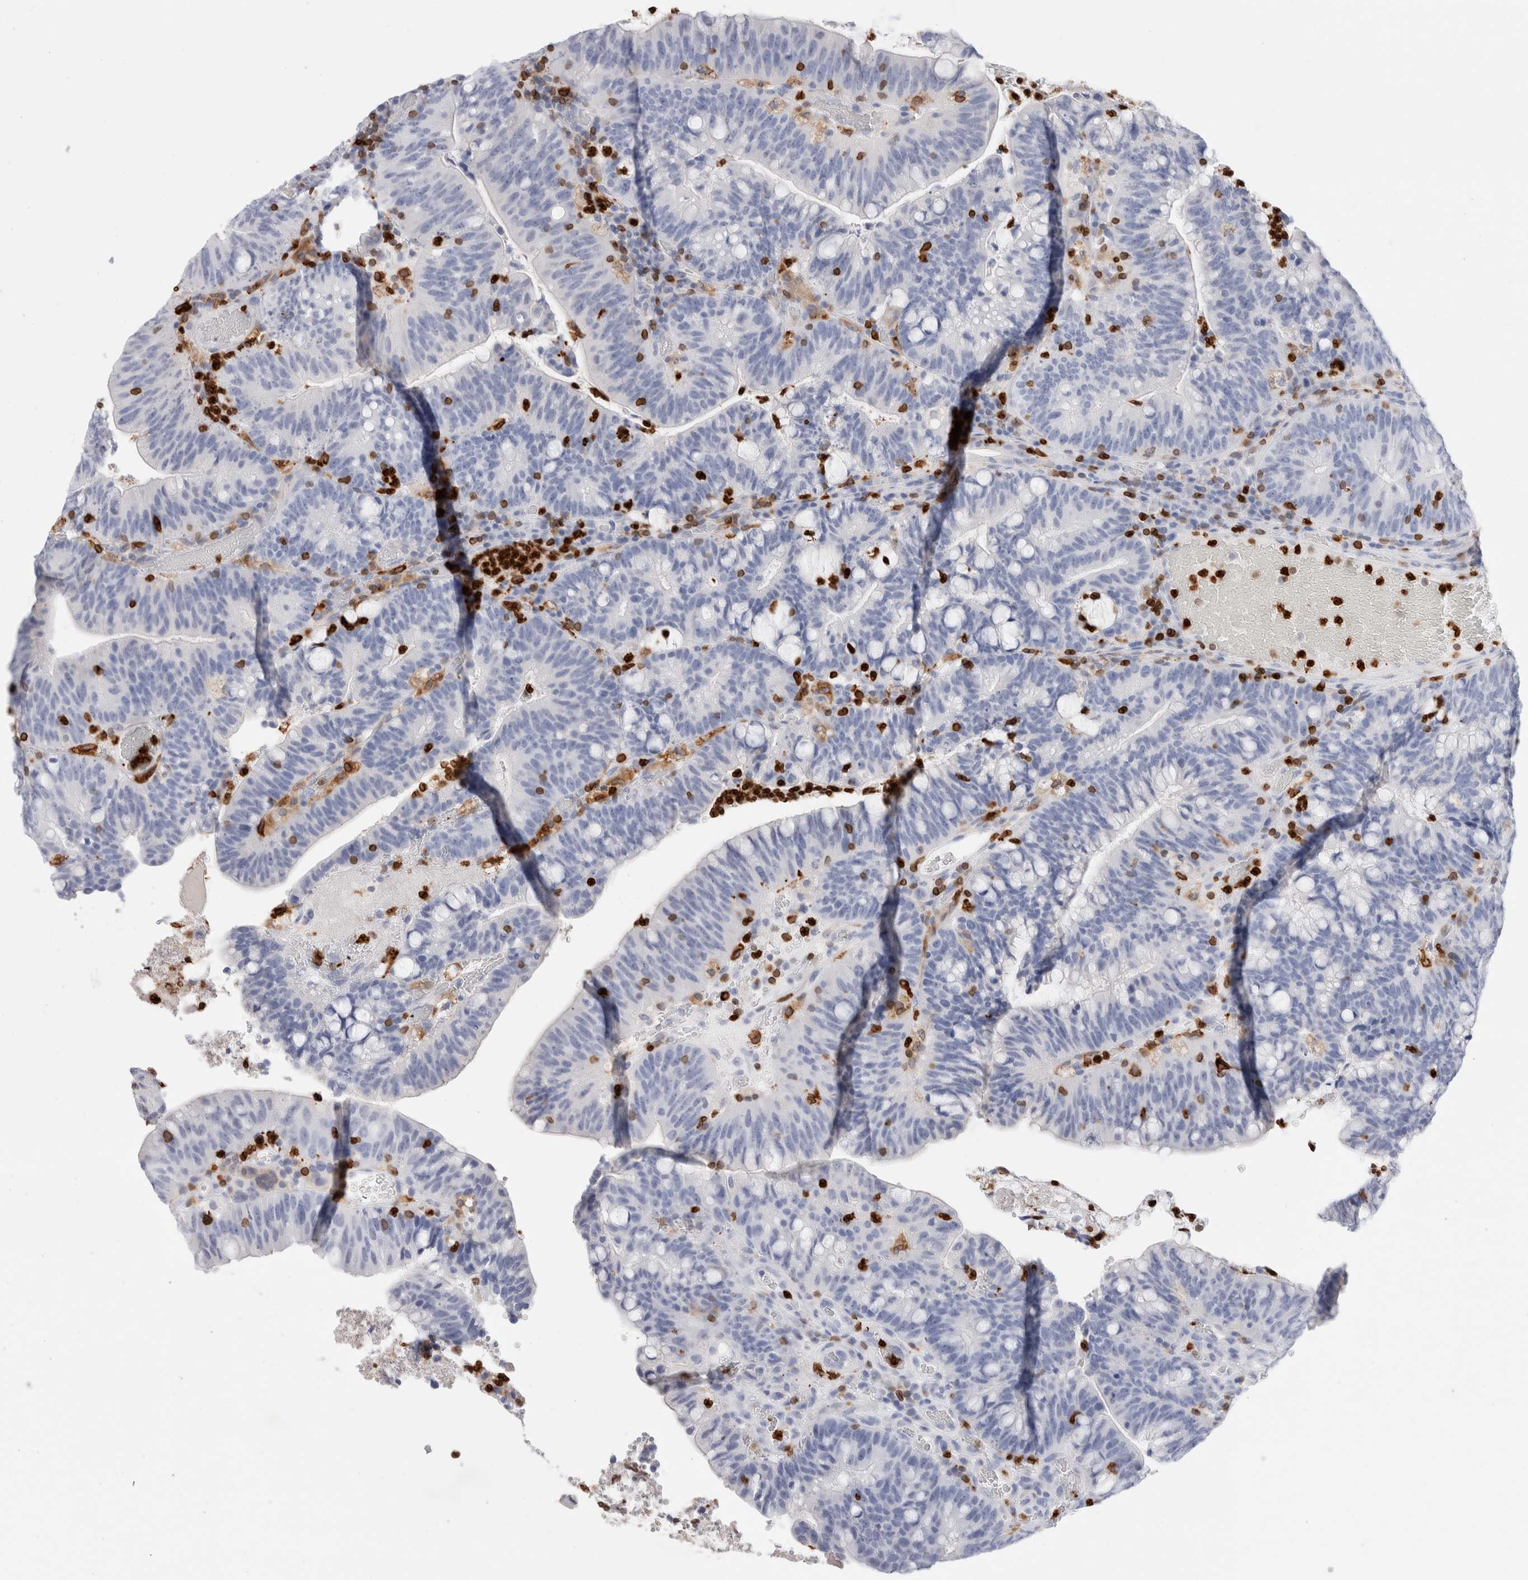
{"staining": {"intensity": "negative", "quantity": "none", "location": "none"}, "tissue": "colorectal cancer", "cell_type": "Tumor cells", "image_type": "cancer", "snomed": [{"axis": "morphology", "description": "Adenocarcinoma, NOS"}, {"axis": "topography", "description": "Colon"}], "caption": "Immunohistochemistry (IHC) histopathology image of human colorectal cancer (adenocarcinoma) stained for a protein (brown), which shows no expression in tumor cells.", "gene": "ALOX5AP", "patient": {"sex": "female", "age": 66}}